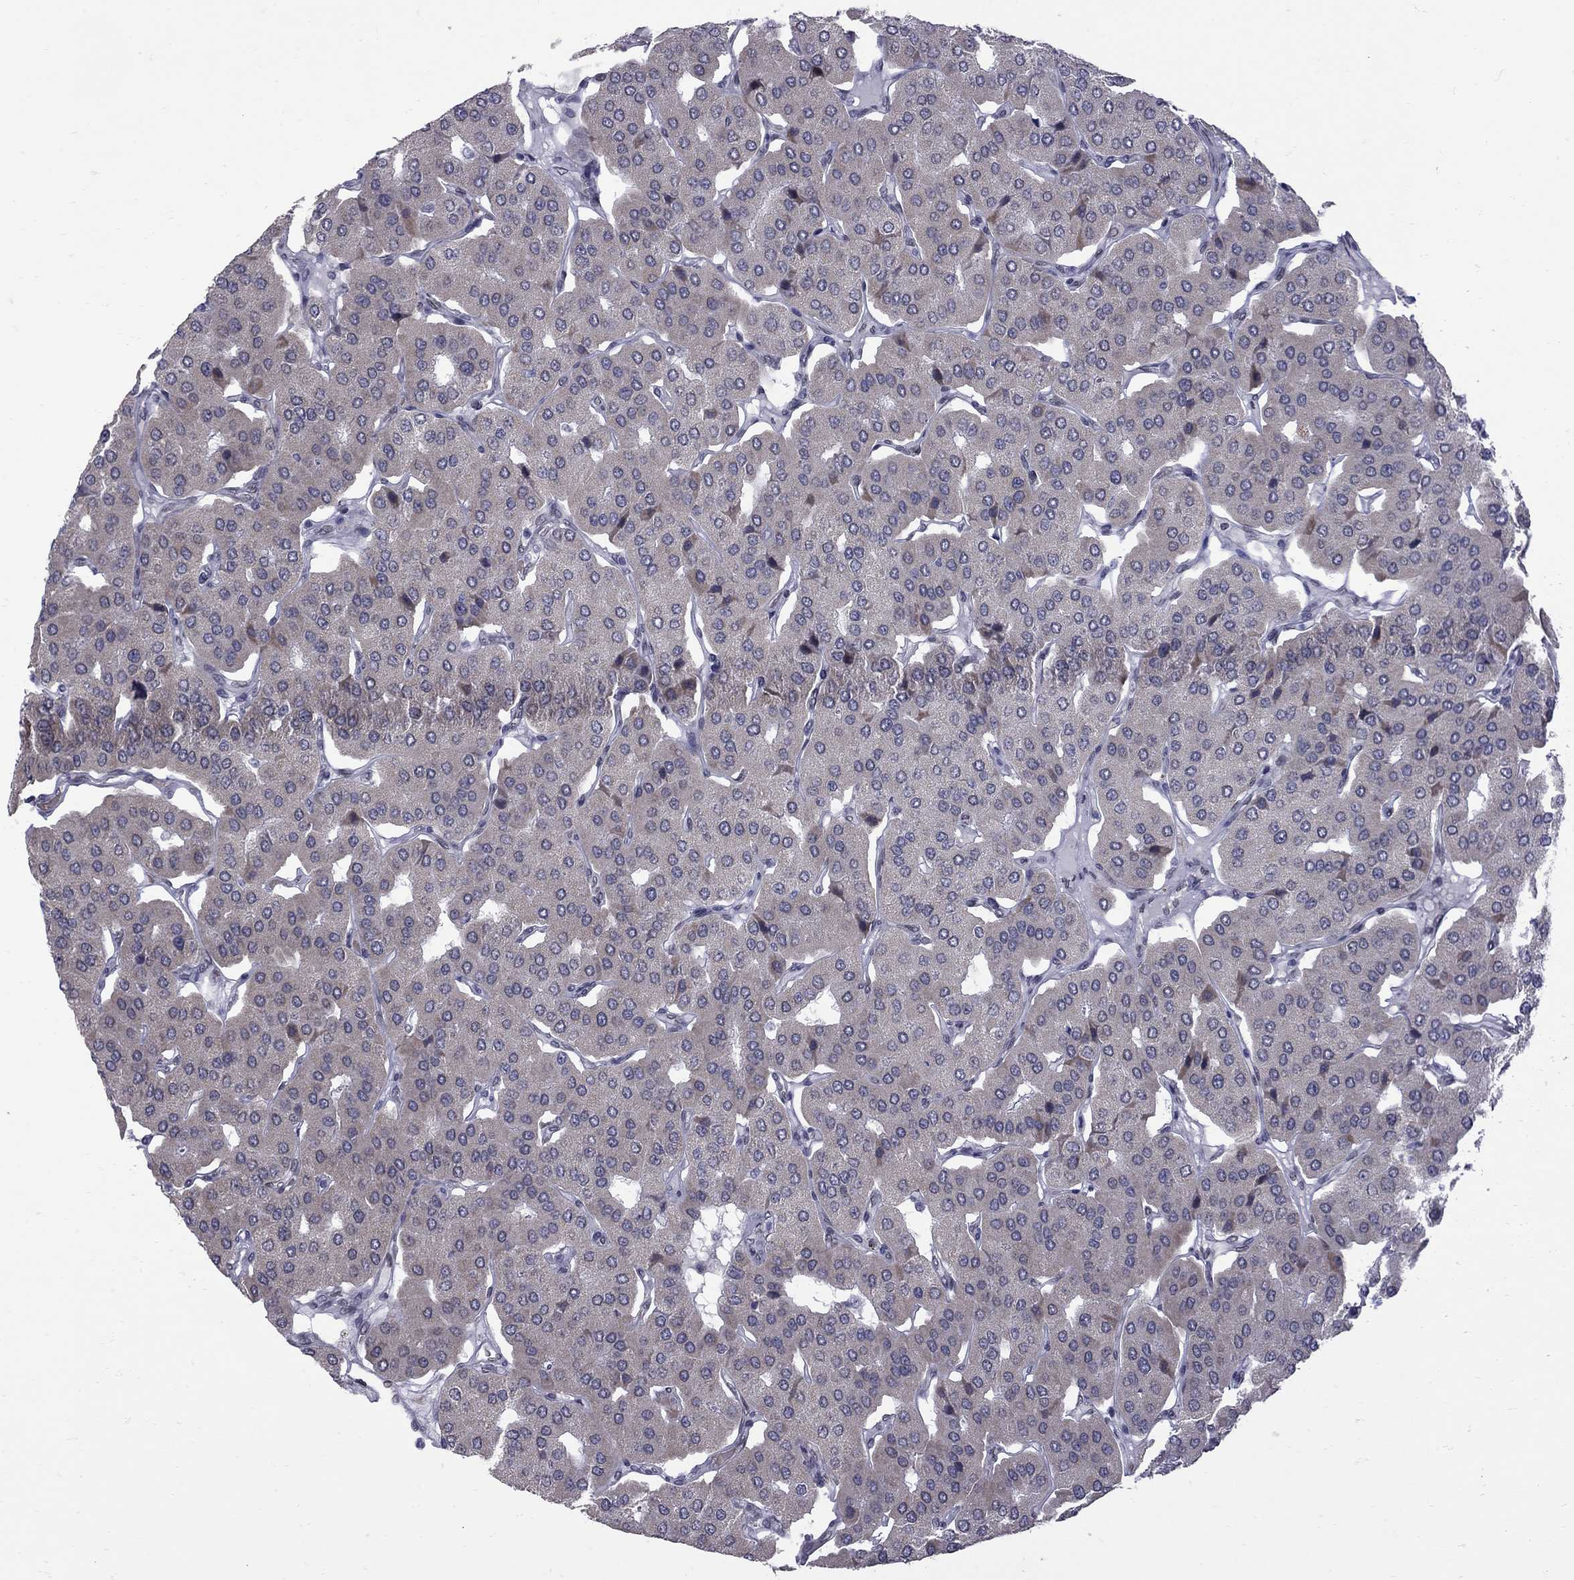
{"staining": {"intensity": "negative", "quantity": "none", "location": "none"}, "tissue": "parathyroid gland", "cell_type": "Glandular cells", "image_type": "normal", "snomed": [{"axis": "morphology", "description": "Normal tissue, NOS"}, {"axis": "morphology", "description": "Adenoma, NOS"}, {"axis": "topography", "description": "Parathyroid gland"}], "caption": "Immunohistochemistry (IHC) of benign human parathyroid gland shows no positivity in glandular cells.", "gene": "CLTCL1", "patient": {"sex": "female", "age": 86}}